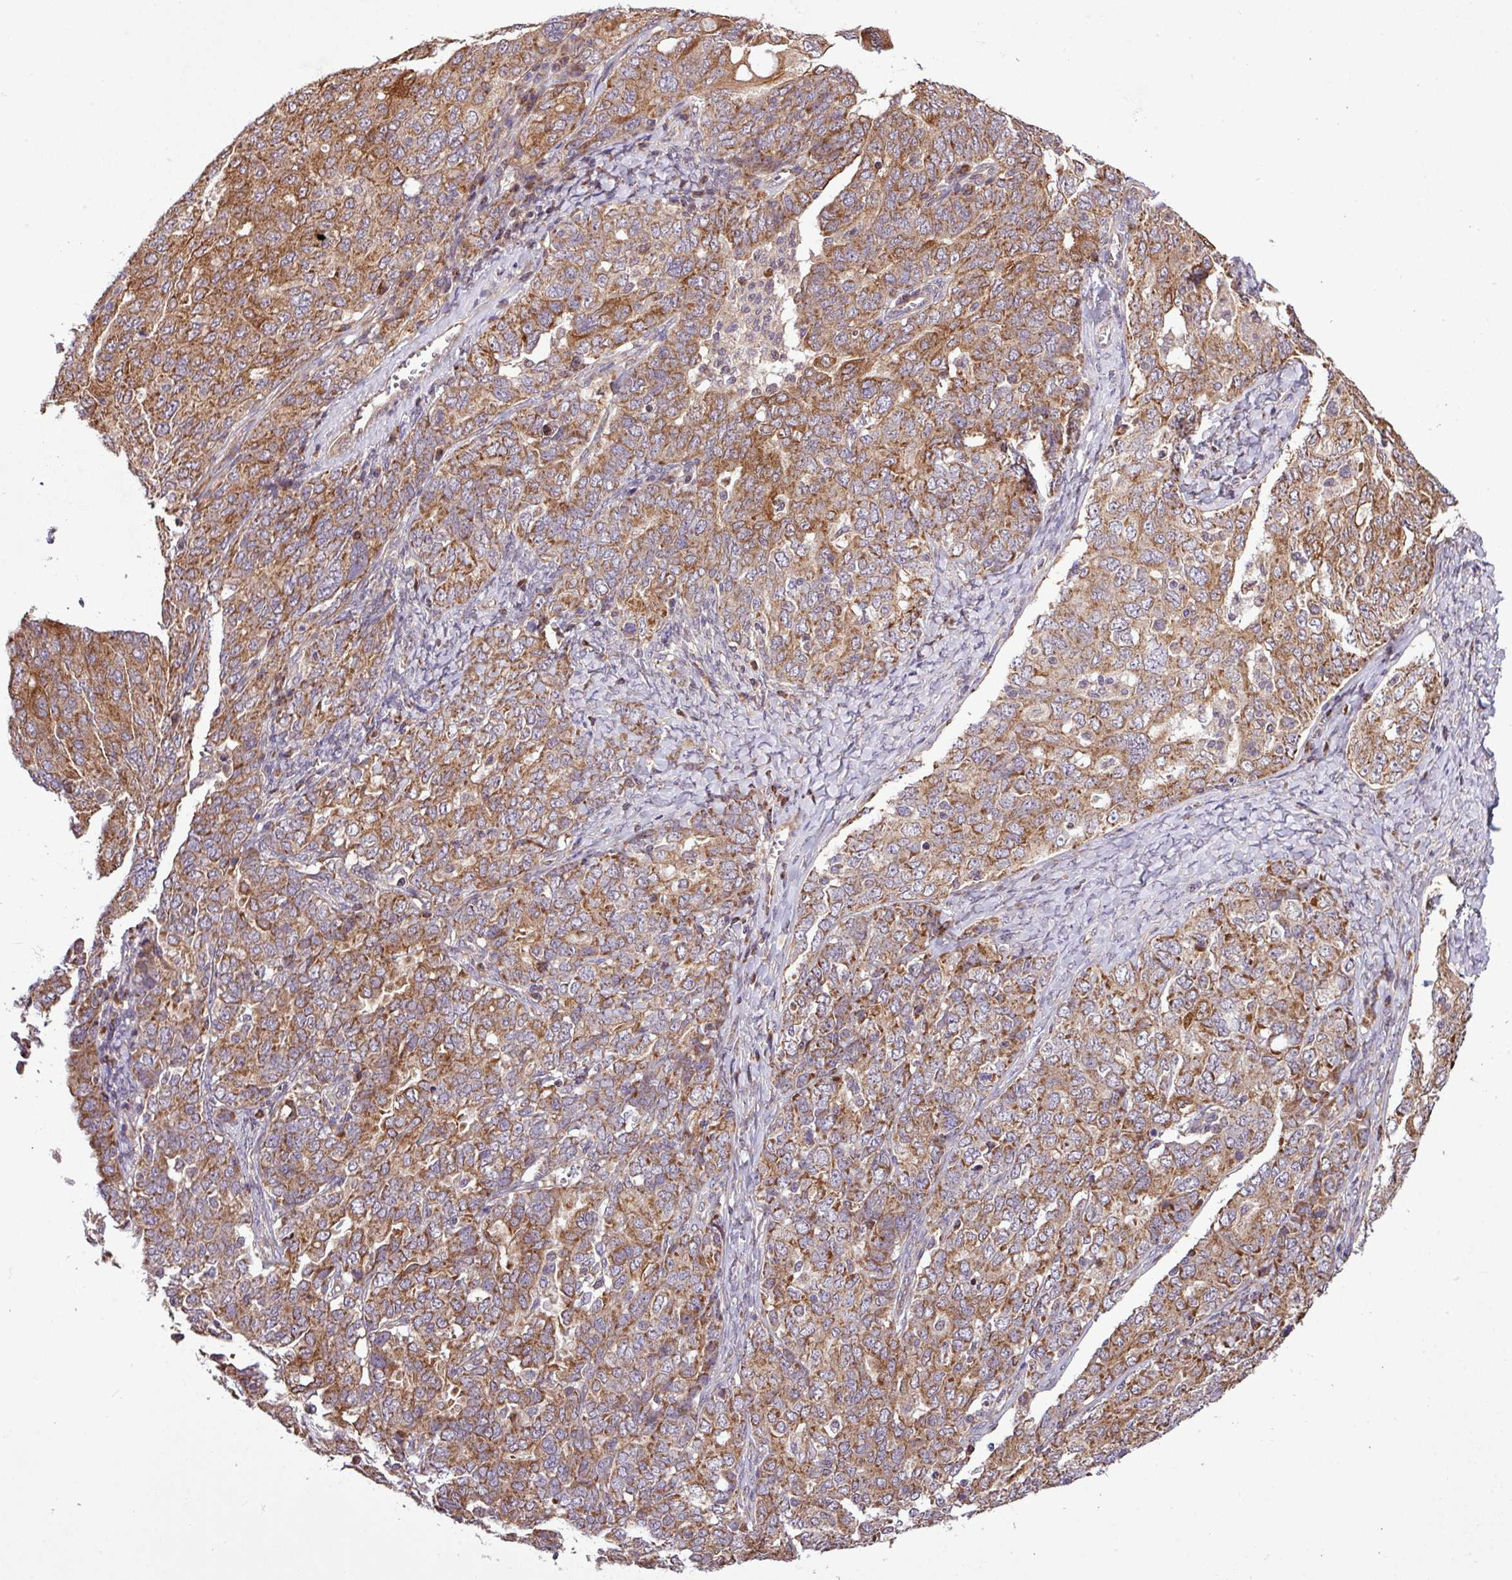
{"staining": {"intensity": "moderate", "quantity": ">75%", "location": "cytoplasmic/membranous"}, "tissue": "ovarian cancer", "cell_type": "Tumor cells", "image_type": "cancer", "snomed": [{"axis": "morphology", "description": "Carcinoma, endometroid"}, {"axis": "topography", "description": "Ovary"}], "caption": "Tumor cells reveal moderate cytoplasmic/membranous expression in approximately >75% of cells in ovarian cancer (endometroid carcinoma).", "gene": "TIMM10B", "patient": {"sex": "female", "age": 62}}